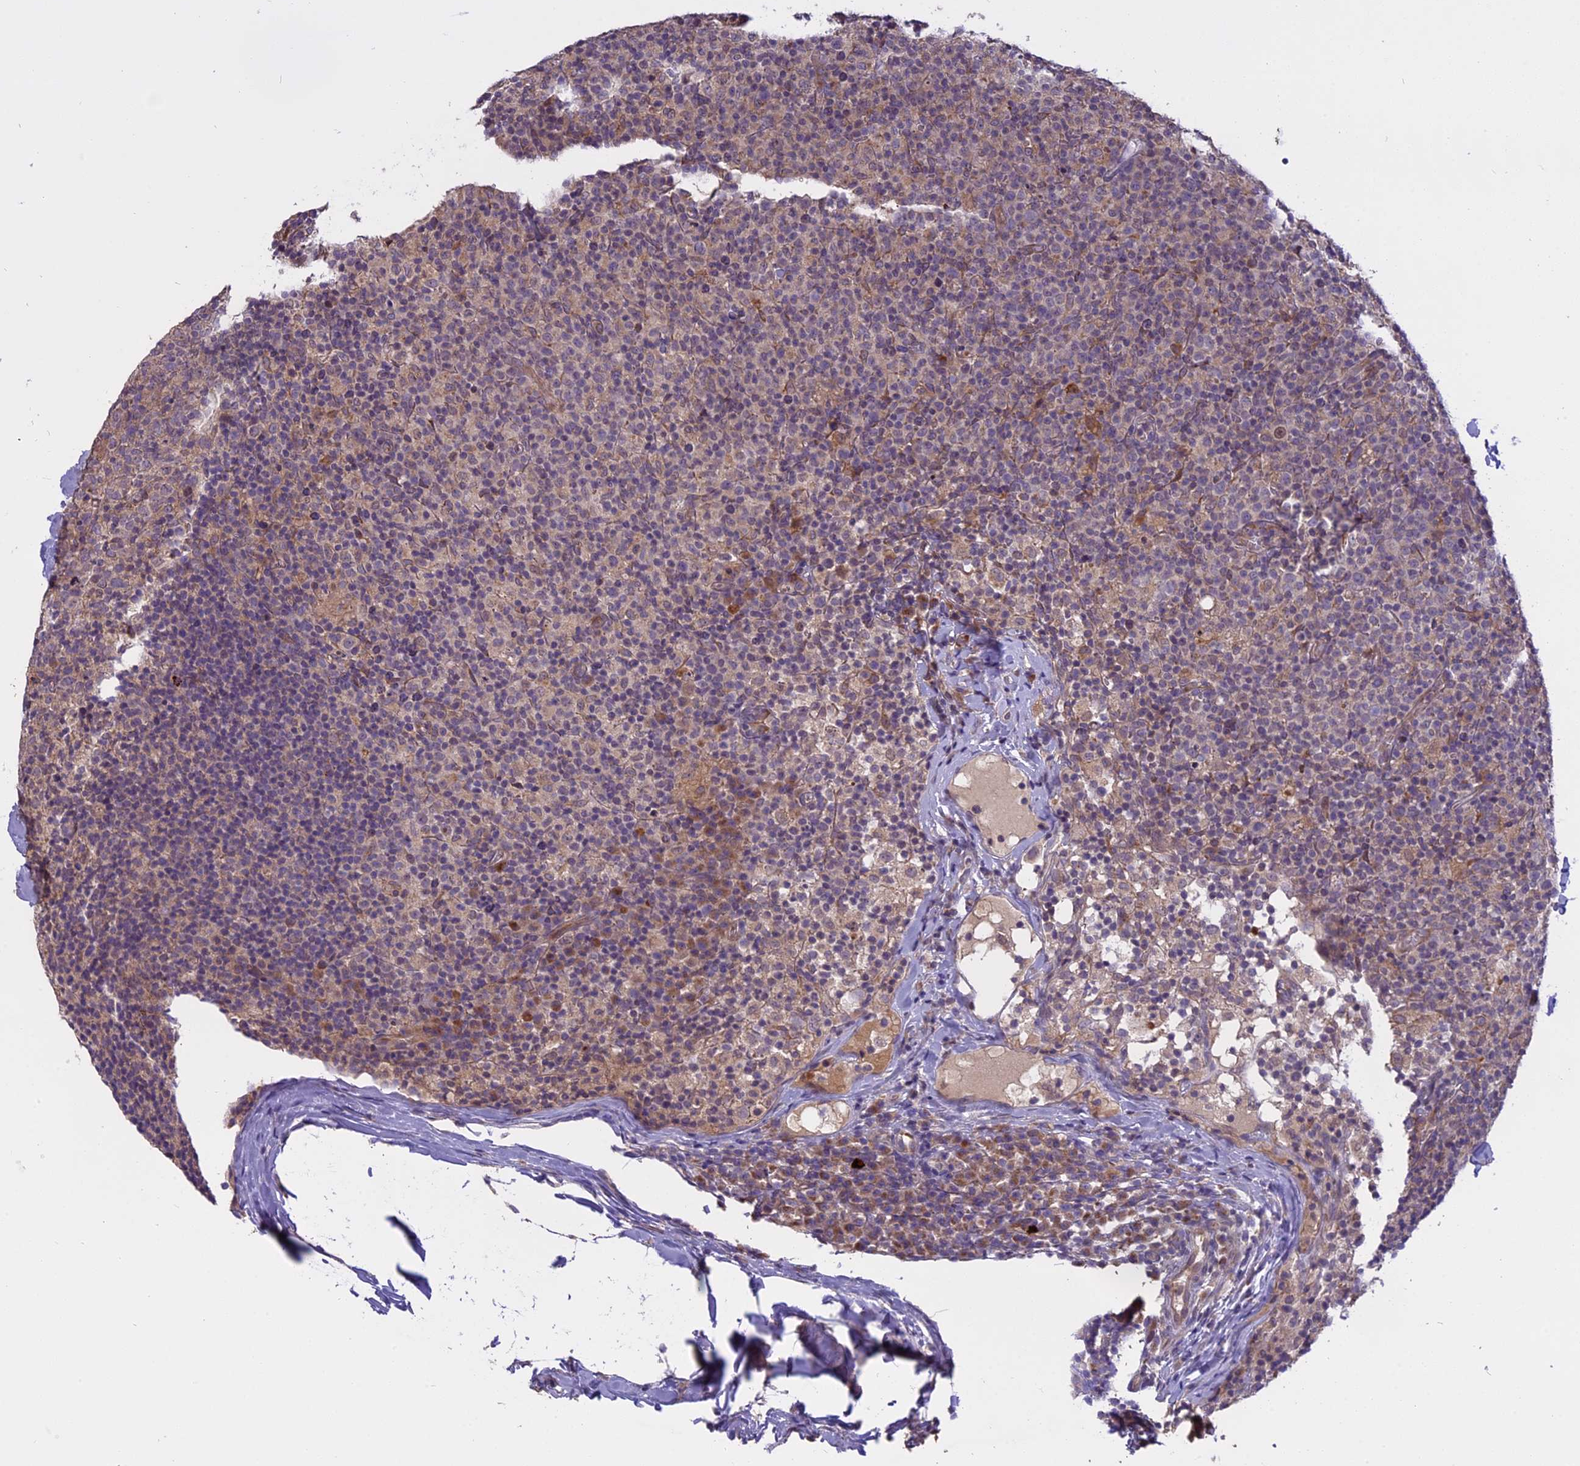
{"staining": {"intensity": "weak", "quantity": "<25%", "location": "cytoplasmic/membranous"}, "tissue": "lymph node", "cell_type": "Germinal center cells", "image_type": "normal", "snomed": [{"axis": "morphology", "description": "Normal tissue, NOS"}, {"axis": "morphology", "description": "Inflammation, NOS"}, {"axis": "topography", "description": "Lymph node"}], "caption": "Human lymph node stained for a protein using immunohistochemistry demonstrates no positivity in germinal center cells.", "gene": "MEMO1", "patient": {"sex": "male", "age": 55}}